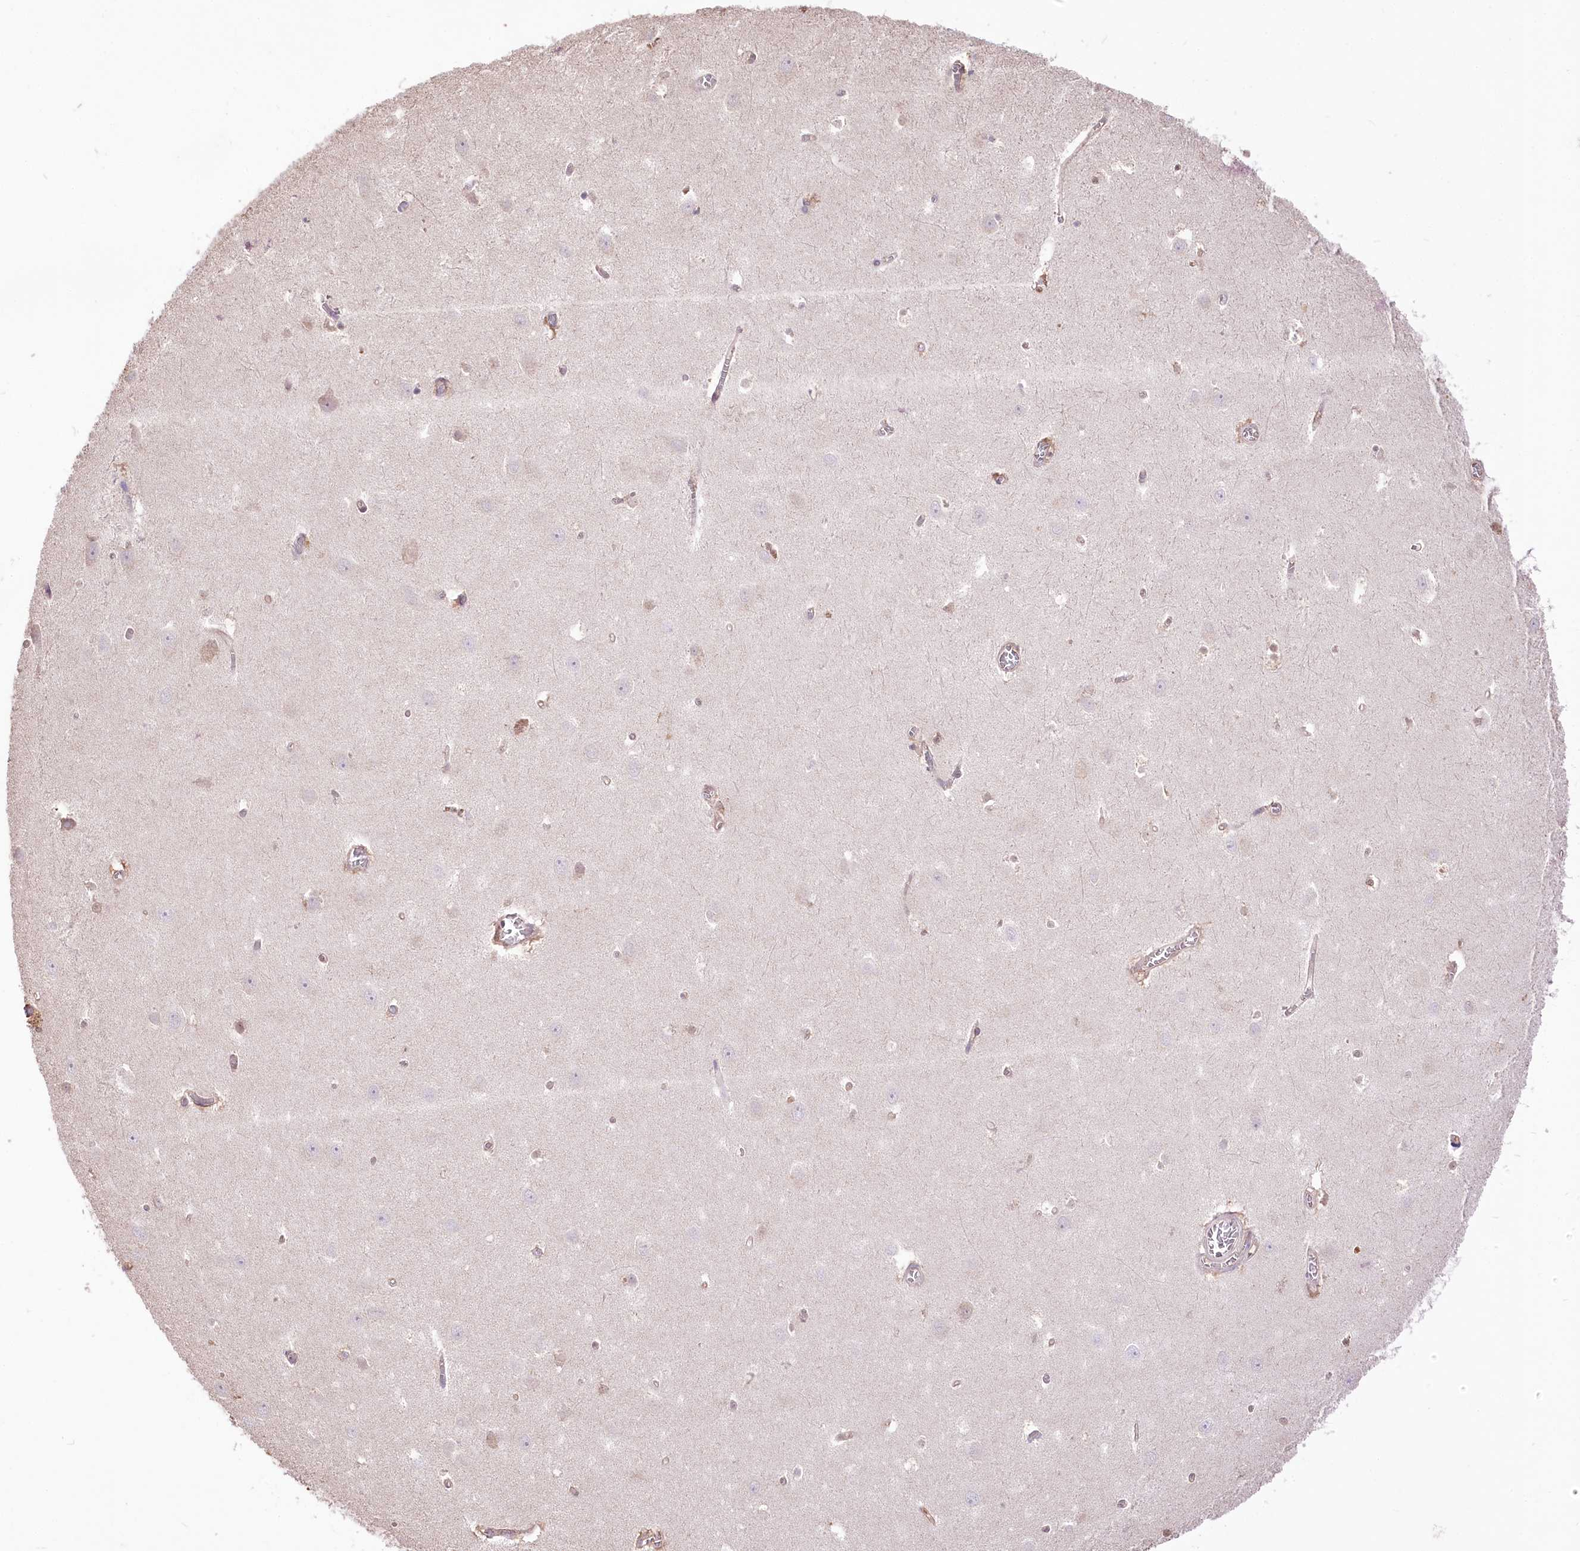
{"staining": {"intensity": "negative", "quantity": "none", "location": "none"}, "tissue": "hippocampus", "cell_type": "Glial cells", "image_type": "normal", "snomed": [{"axis": "morphology", "description": "Normal tissue, NOS"}, {"axis": "topography", "description": "Hippocampus"}], "caption": "Hippocampus stained for a protein using immunohistochemistry demonstrates no positivity glial cells.", "gene": "R3HDM2", "patient": {"sex": "female", "age": 64}}